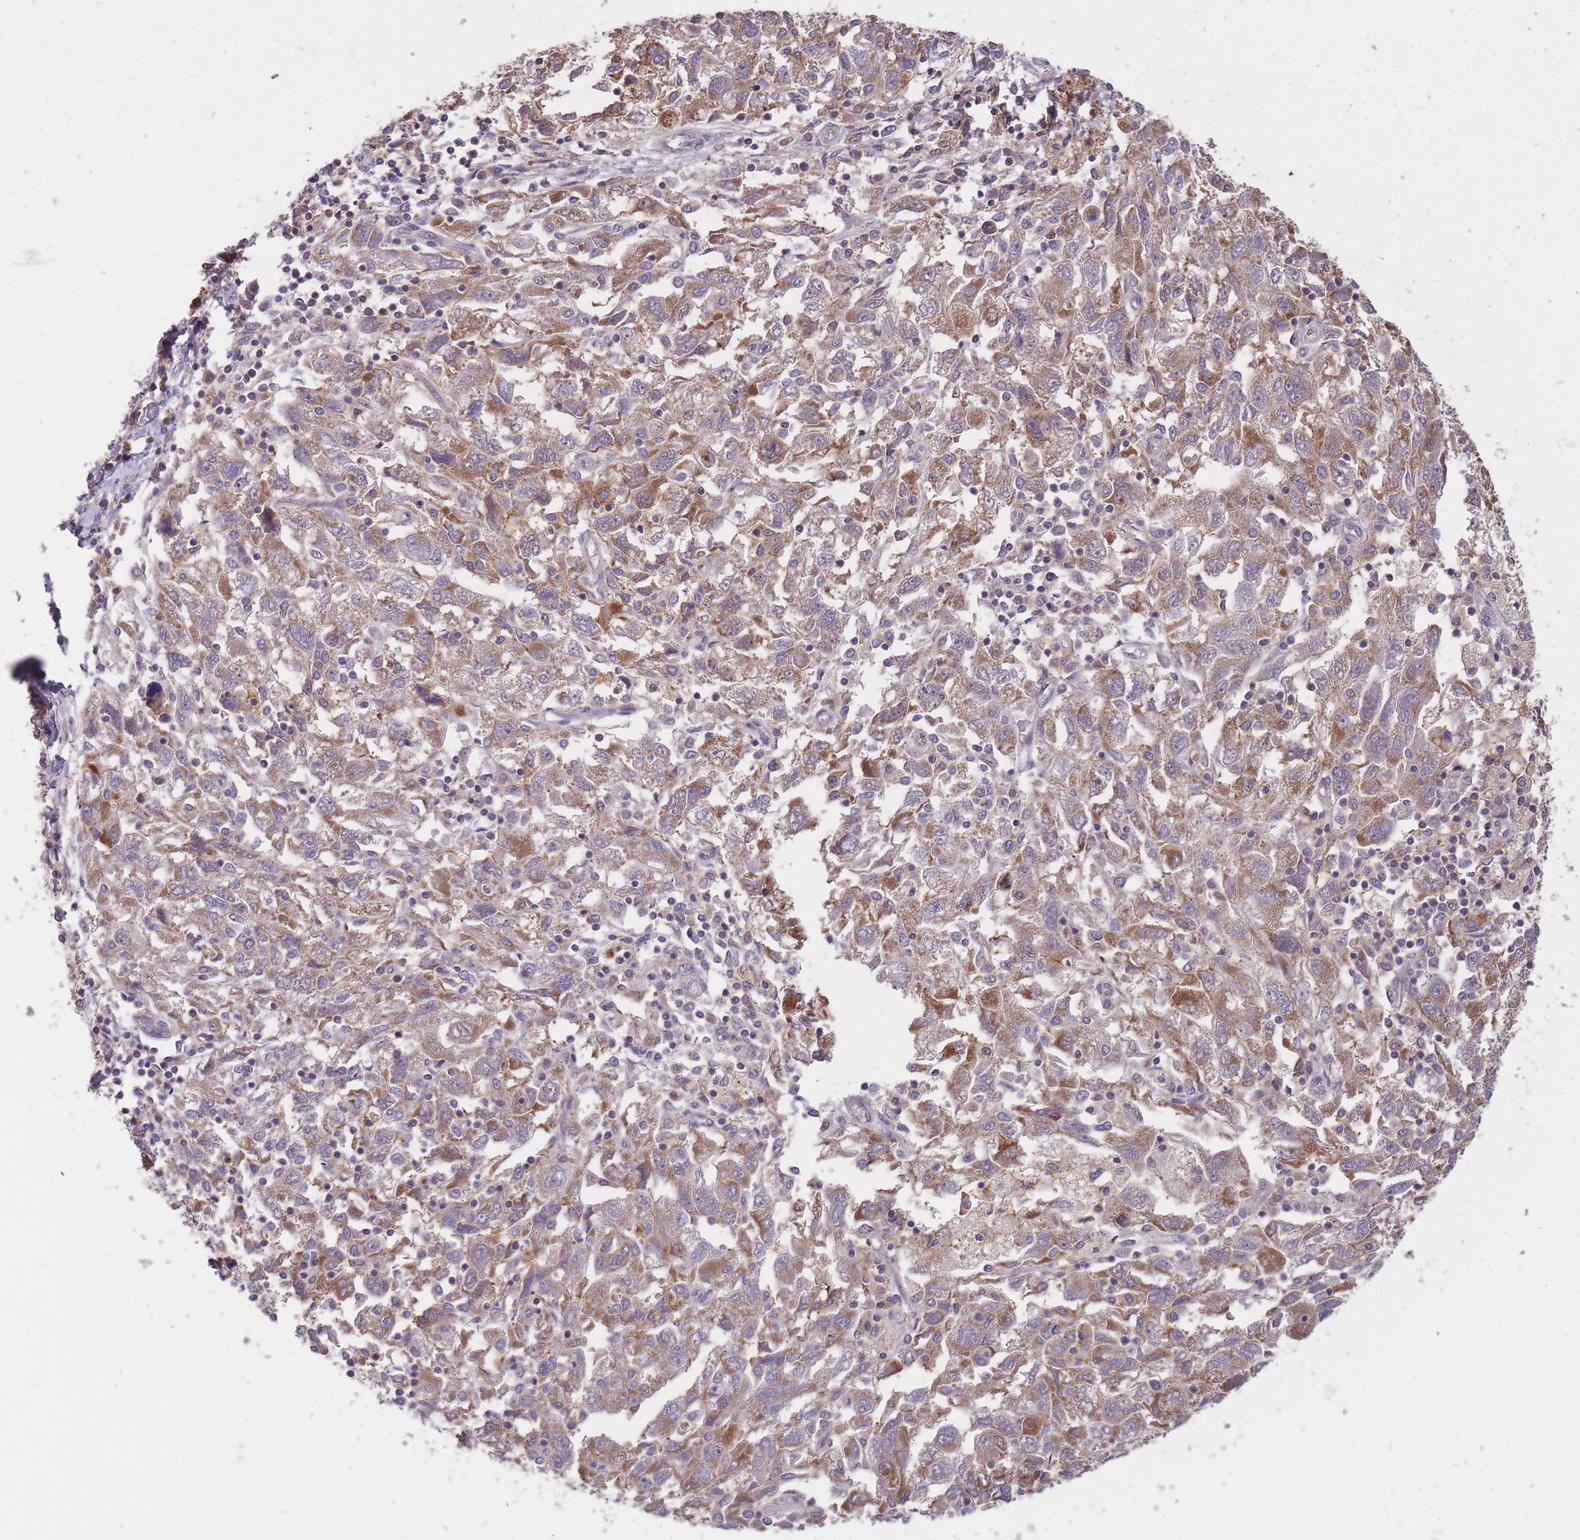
{"staining": {"intensity": "moderate", "quantity": ">75%", "location": "cytoplasmic/membranous"}, "tissue": "ovarian cancer", "cell_type": "Tumor cells", "image_type": "cancer", "snomed": [{"axis": "morphology", "description": "Carcinoma, NOS"}, {"axis": "morphology", "description": "Cystadenocarcinoma, serous, NOS"}, {"axis": "topography", "description": "Ovary"}], "caption": "Protein staining of ovarian carcinoma tissue shows moderate cytoplasmic/membranous positivity in about >75% of tumor cells.", "gene": "IGF2BP2", "patient": {"sex": "female", "age": 69}}